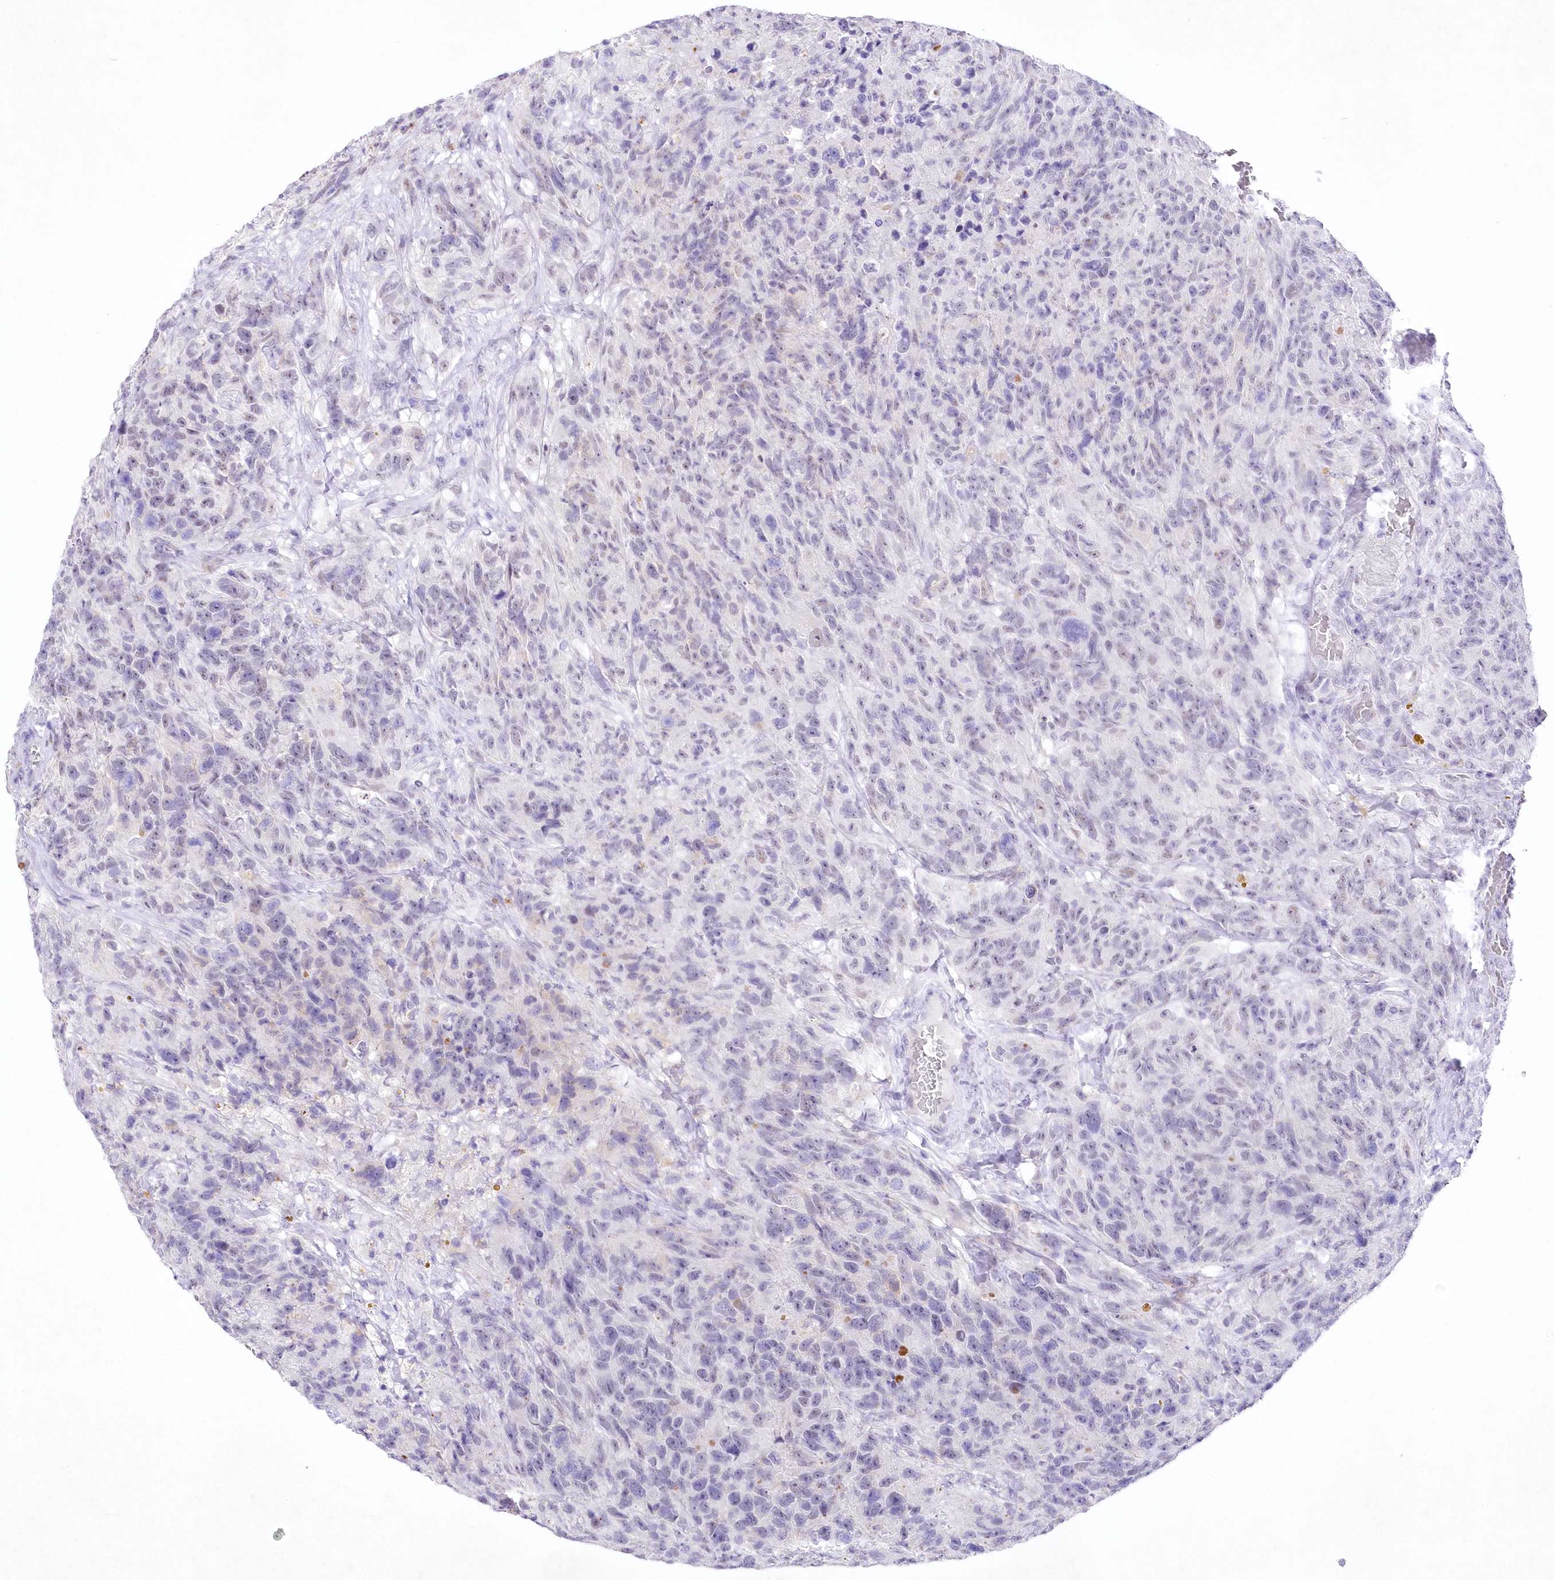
{"staining": {"intensity": "weak", "quantity": "<25%", "location": "nuclear"}, "tissue": "glioma", "cell_type": "Tumor cells", "image_type": "cancer", "snomed": [{"axis": "morphology", "description": "Glioma, malignant, High grade"}, {"axis": "topography", "description": "Brain"}], "caption": "Glioma was stained to show a protein in brown. There is no significant expression in tumor cells.", "gene": "RBM27", "patient": {"sex": "male", "age": 69}}